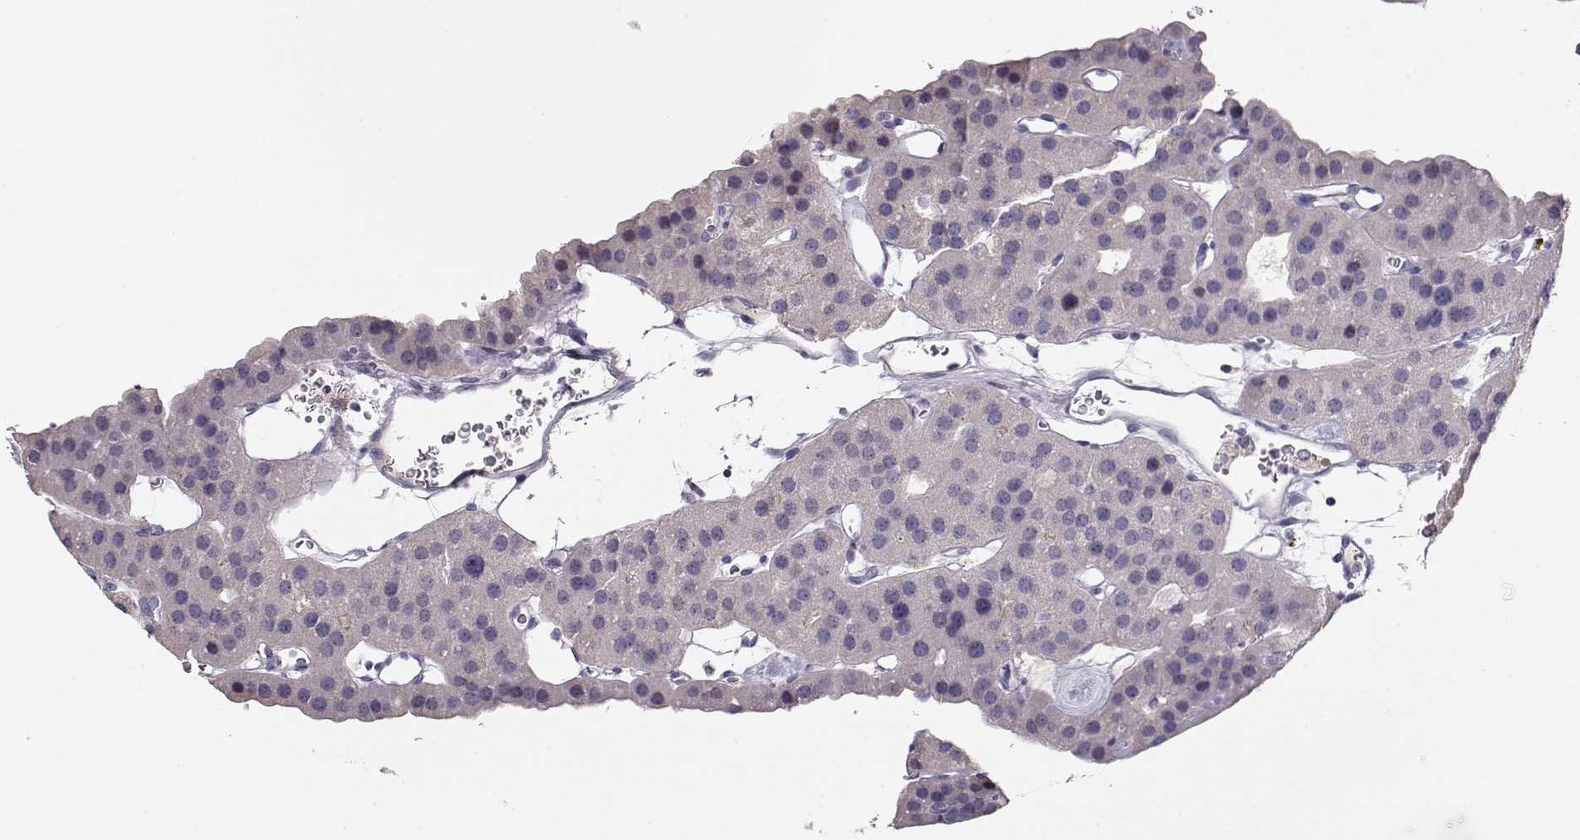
{"staining": {"intensity": "negative", "quantity": "none", "location": "none"}, "tissue": "parathyroid gland", "cell_type": "Glandular cells", "image_type": "normal", "snomed": [{"axis": "morphology", "description": "Normal tissue, NOS"}, {"axis": "morphology", "description": "Adenoma, NOS"}, {"axis": "topography", "description": "Parathyroid gland"}], "caption": "Protein analysis of normal parathyroid gland demonstrates no significant expression in glandular cells. (DAB immunohistochemistry (IHC) visualized using brightfield microscopy, high magnification).", "gene": "CRX", "patient": {"sex": "female", "age": 86}}